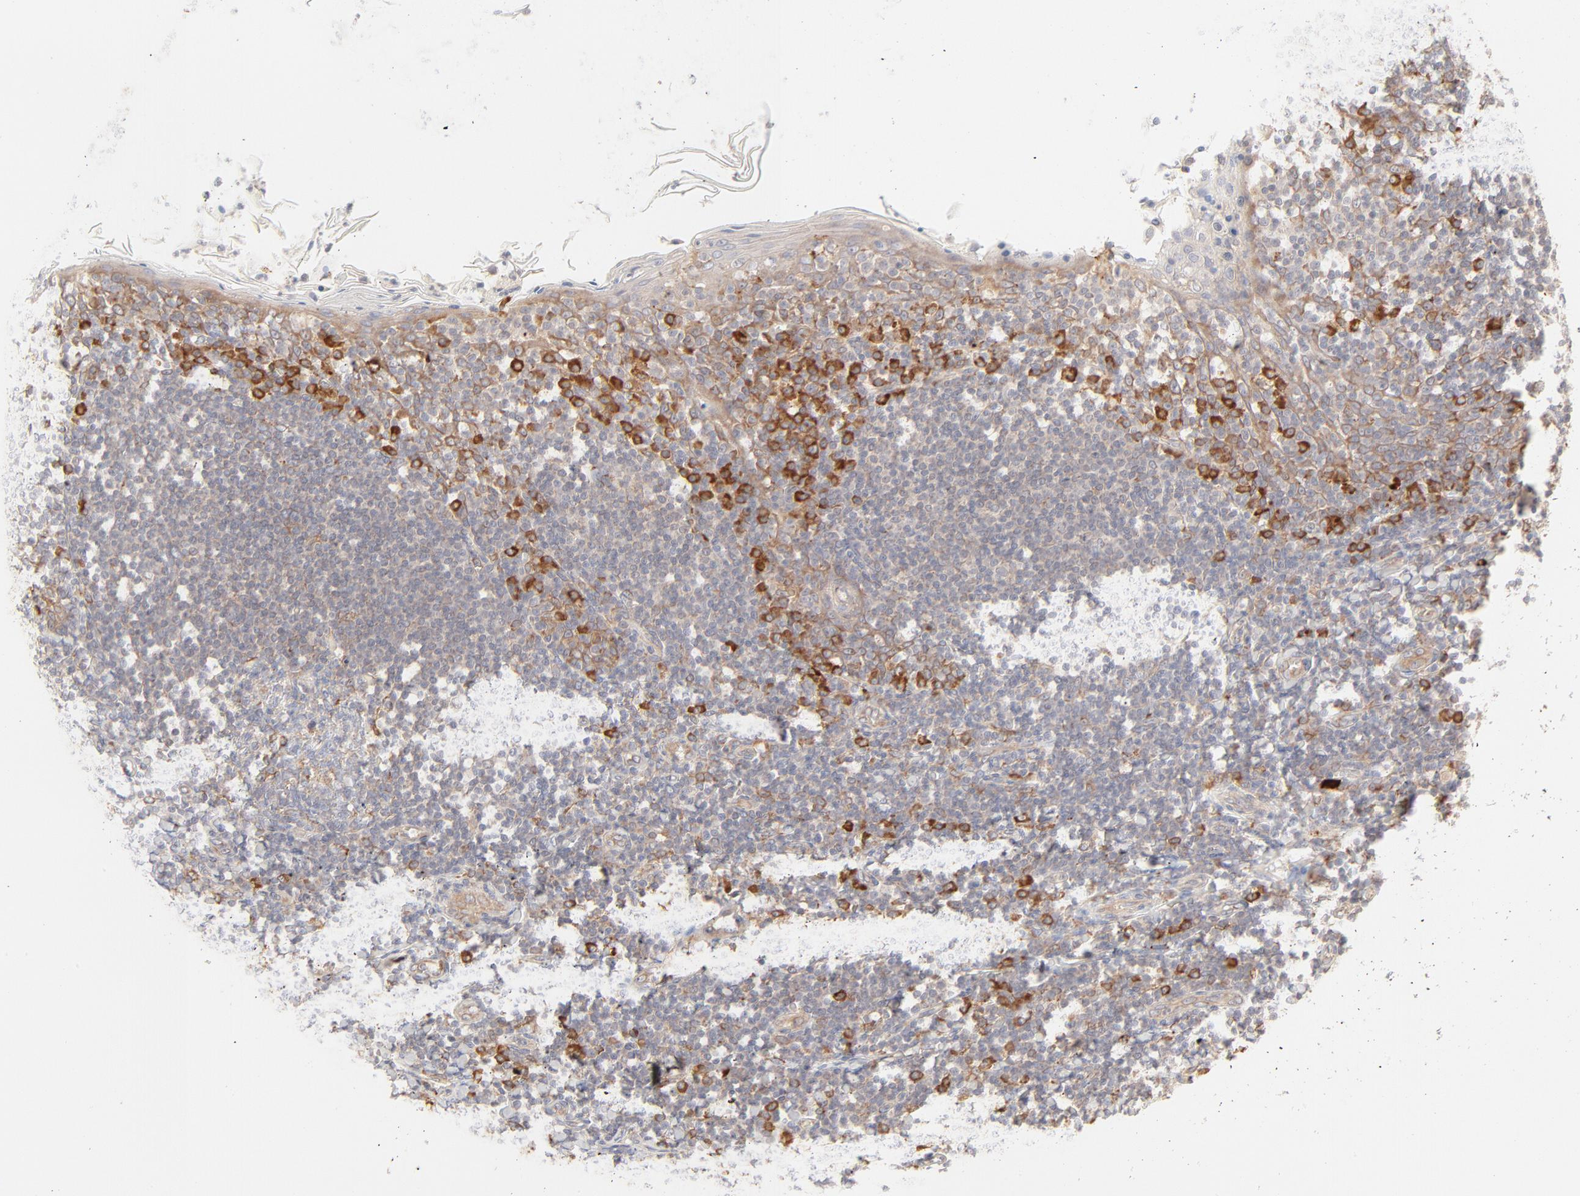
{"staining": {"intensity": "strong", "quantity": "<25%", "location": "cytoplasmic/membranous"}, "tissue": "tonsil", "cell_type": "Germinal center cells", "image_type": "normal", "snomed": [{"axis": "morphology", "description": "Normal tissue, NOS"}, {"axis": "topography", "description": "Tonsil"}], "caption": "A brown stain labels strong cytoplasmic/membranous expression of a protein in germinal center cells of unremarkable human tonsil.", "gene": "PARP12", "patient": {"sex": "male", "age": 31}}